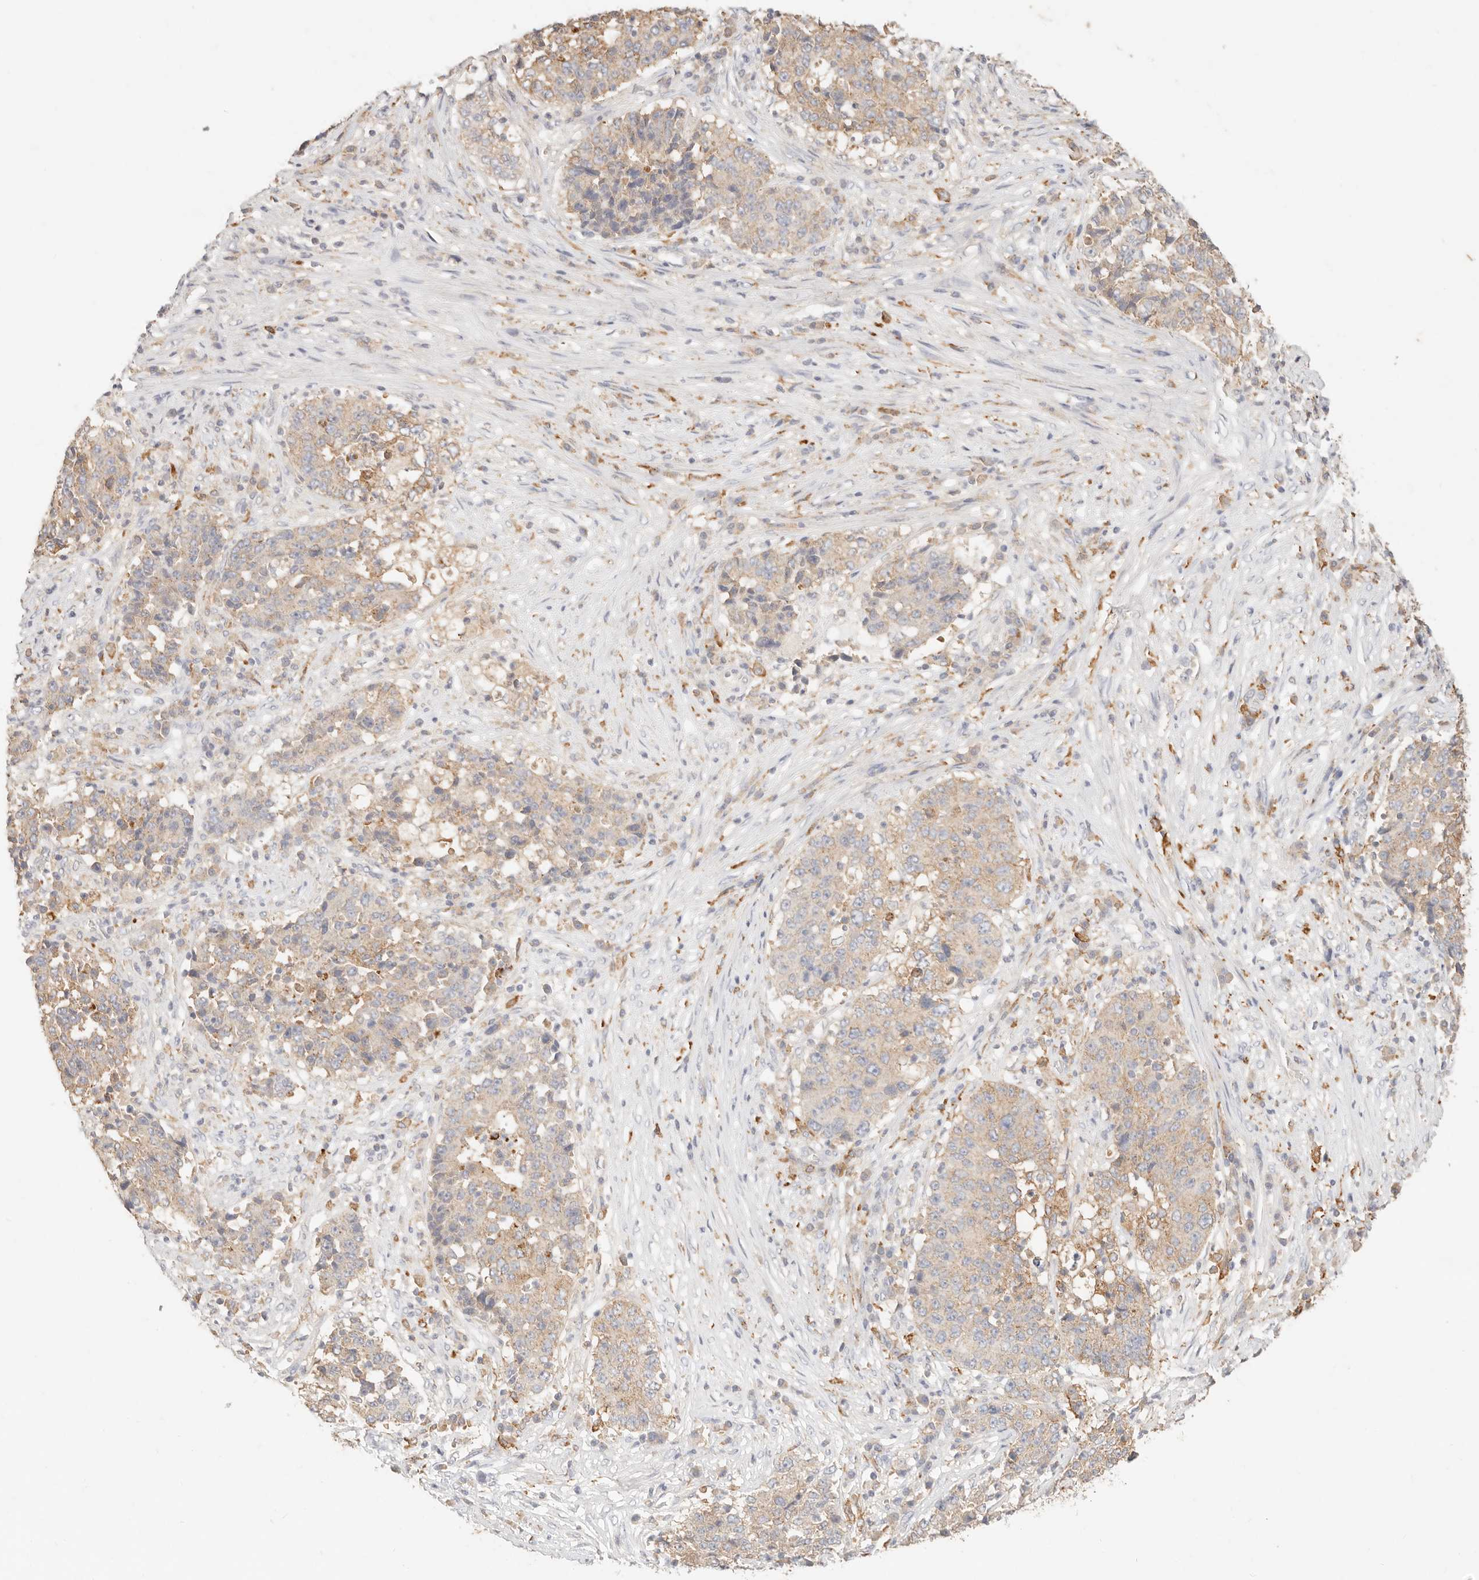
{"staining": {"intensity": "weak", "quantity": ">75%", "location": "cytoplasmic/membranous"}, "tissue": "stomach cancer", "cell_type": "Tumor cells", "image_type": "cancer", "snomed": [{"axis": "morphology", "description": "Adenocarcinoma, NOS"}, {"axis": "topography", "description": "Stomach"}], "caption": "Stomach adenocarcinoma was stained to show a protein in brown. There is low levels of weak cytoplasmic/membranous staining in approximately >75% of tumor cells.", "gene": "HK2", "patient": {"sex": "male", "age": 59}}